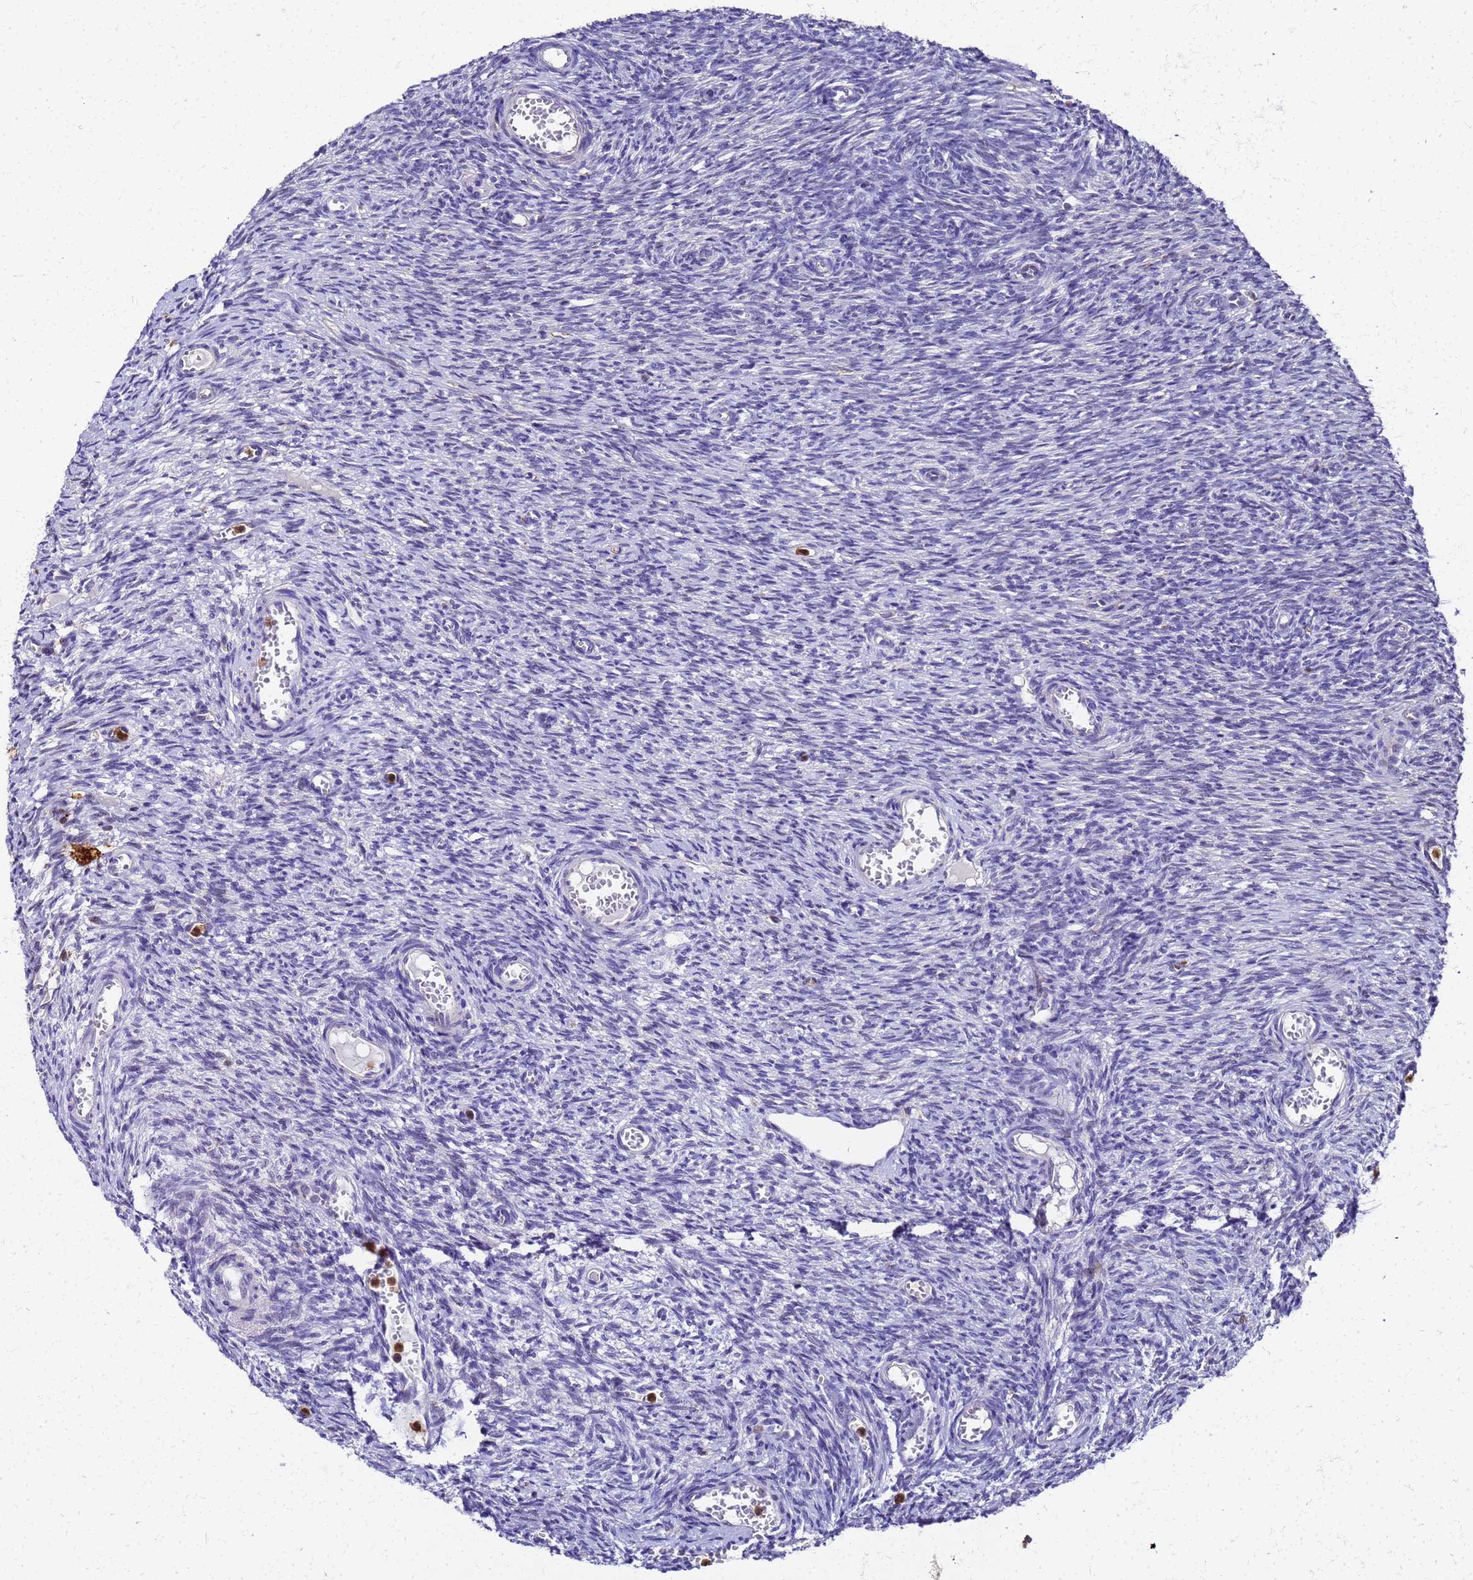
{"staining": {"intensity": "weak", "quantity": "<25%", "location": "cytoplasmic/membranous"}, "tissue": "ovary", "cell_type": "Ovarian stroma cells", "image_type": "normal", "snomed": [{"axis": "morphology", "description": "Normal tissue, NOS"}, {"axis": "topography", "description": "Ovary"}], "caption": "This image is of normal ovary stained with immunohistochemistry (IHC) to label a protein in brown with the nuclei are counter-stained blue. There is no positivity in ovarian stroma cells.", "gene": "S100A11", "patient": {"sex": "female", "age": 44}}